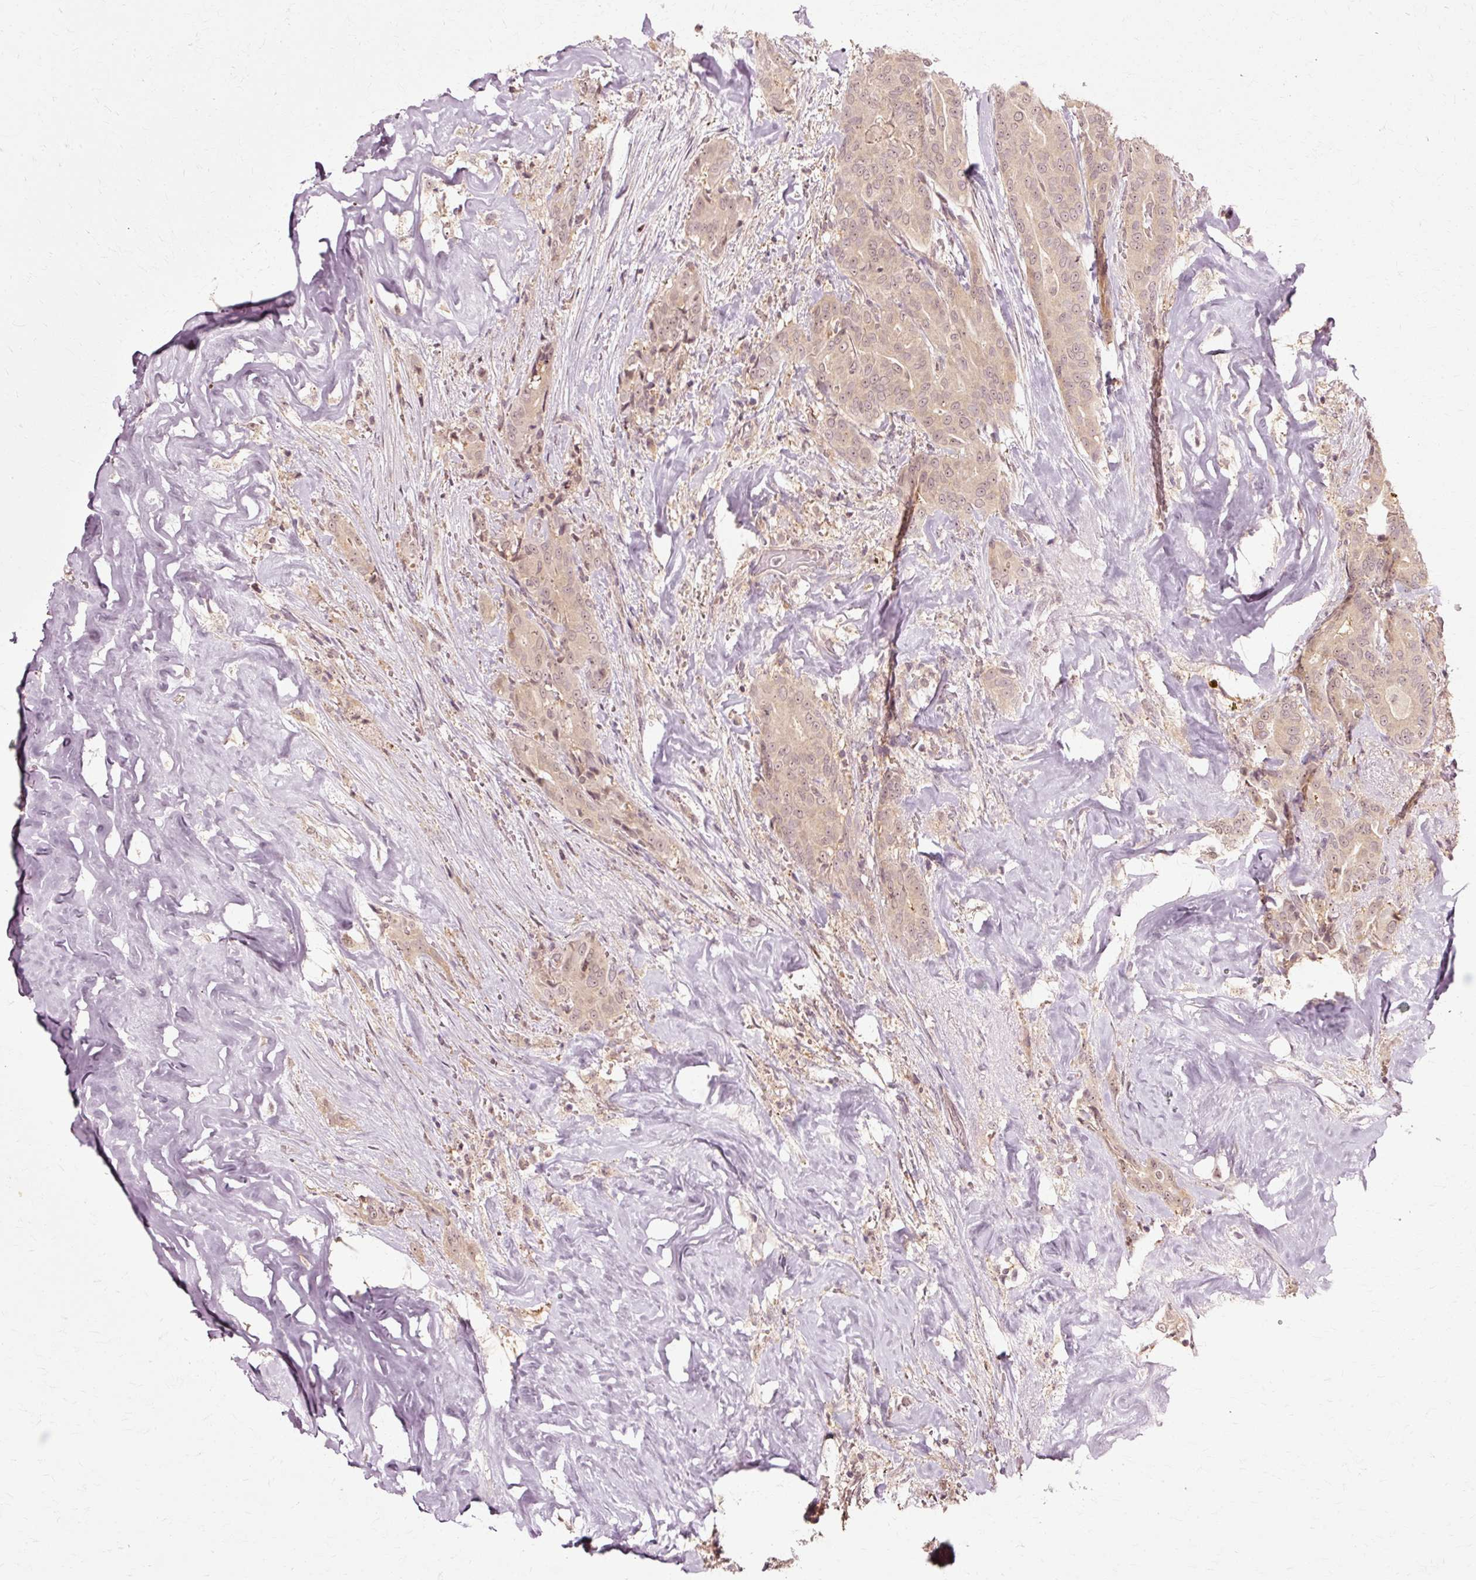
{"staining": {"intensity": "weak", "quantity": ">75%", "location": "cytoplasmic/membranous,nuclear"}, "tissue": "thyroid cancer", "cell_type": "Tumor cells", "image_type": "cancer", "snomed": [{"axis": "morphology", "description": "Papillary adenocarcinoma, NOS"}, {"axis": "topography", "description": "Thyroid gland"}], "caption": "There is low levels of weak cytoplasmic/membranous and nuclear expression in tumor cells of thyroid cancer (papillary adenocarcinoma), as demonstrated by immunohistochemical staining (brown color).", "gene": "RGPD5", "patient": {"sex": "male", "age": 61}}